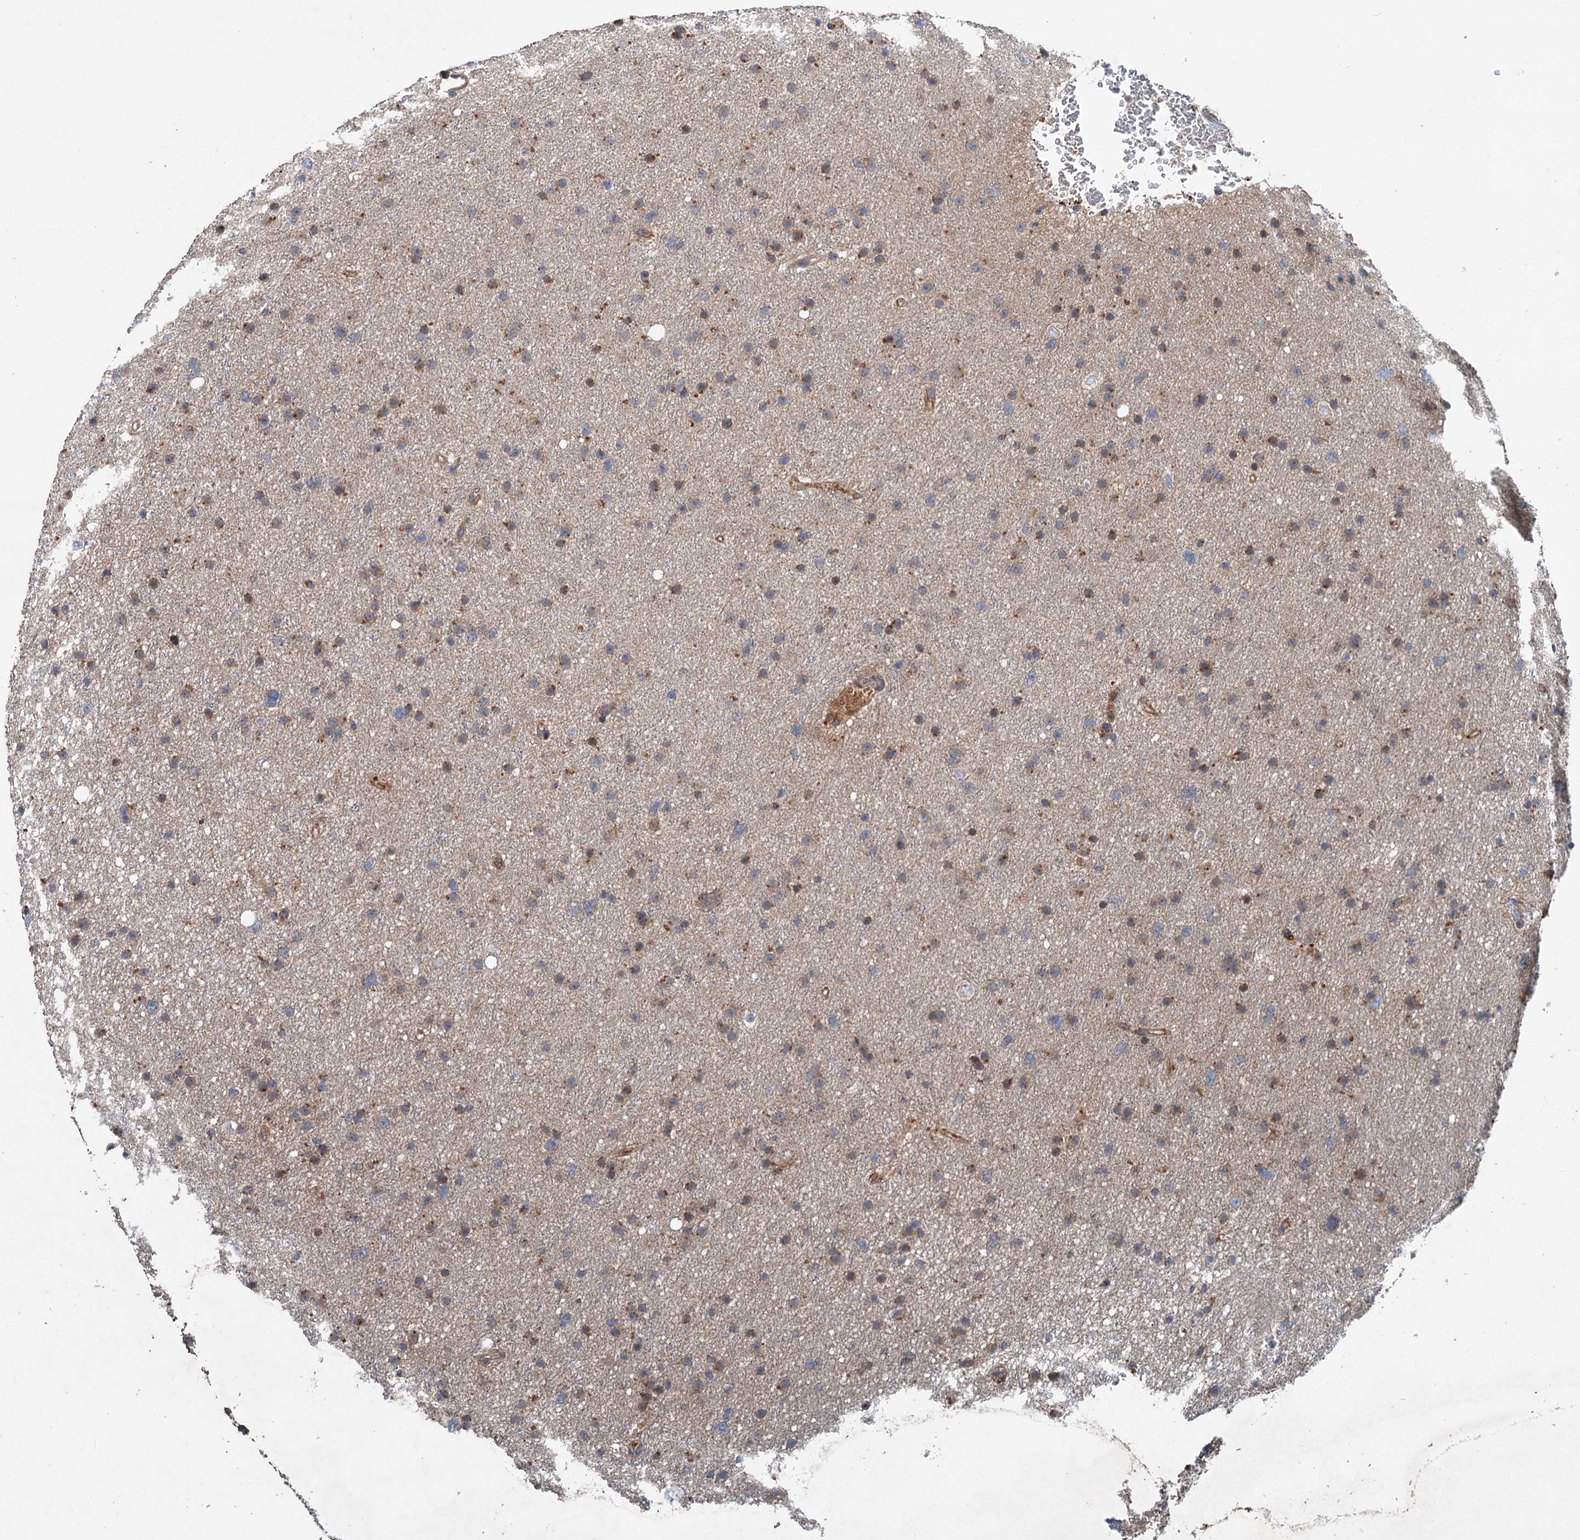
{"staining": {"intensity": "moderate", "quantity": "25%-75%", "location": "cytoplasmic/membranous"}, "tissue": "glioma", "cell_type": "Tumor cells", "image_type": "cancer", "snomed": [{"axis": "morphology", "description": "Glioma, malignant, Low grade"}, {"axis": "topography", "description": "Cerebral cortex"}], "caption": "Approximately 25%-75% of tumor cells in glioma exhibit moderate cytoplasmic/membranous protein staining as visualized by brown immunohistochemical staining.", "gene": "TAPBPL", "patient": {"sex": "female", "age": 39}}